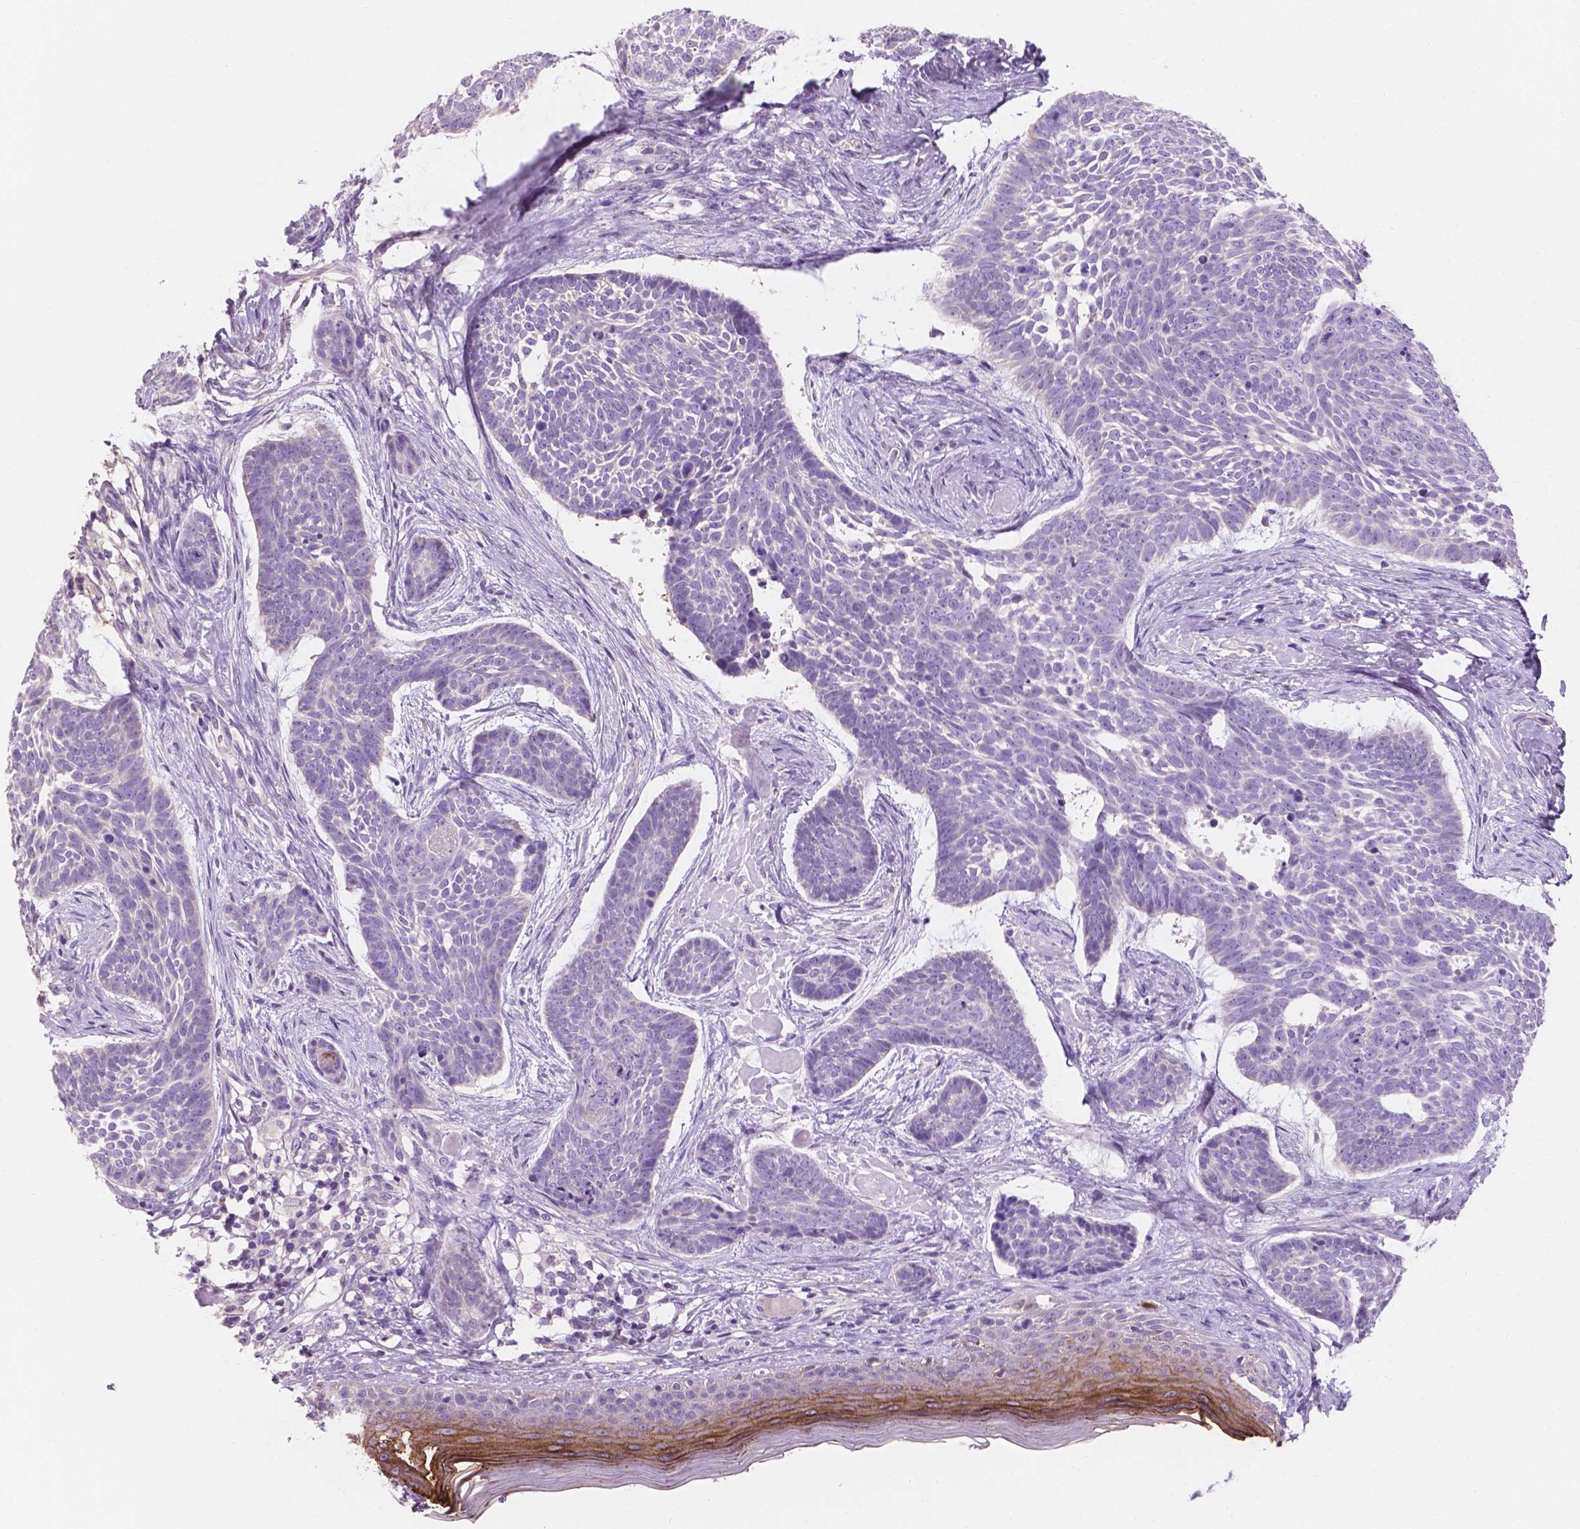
{"staining": {"intensity": "negative", "quantity": "none", "location": "none"}, "tissue": "skin cancer", "cell_type": "Tumor cells", "image_type": "cancer", "snomed": [{"axis": "morphology", "description": "Basal cell carcinoma"}, {"axis": "topography", "description": "Skin"}], "caption": "Tumor cells are negative for protein expression in human skin cancer.", "gene": "SBSN", "patient": {"sex": "male", "age": 85}}